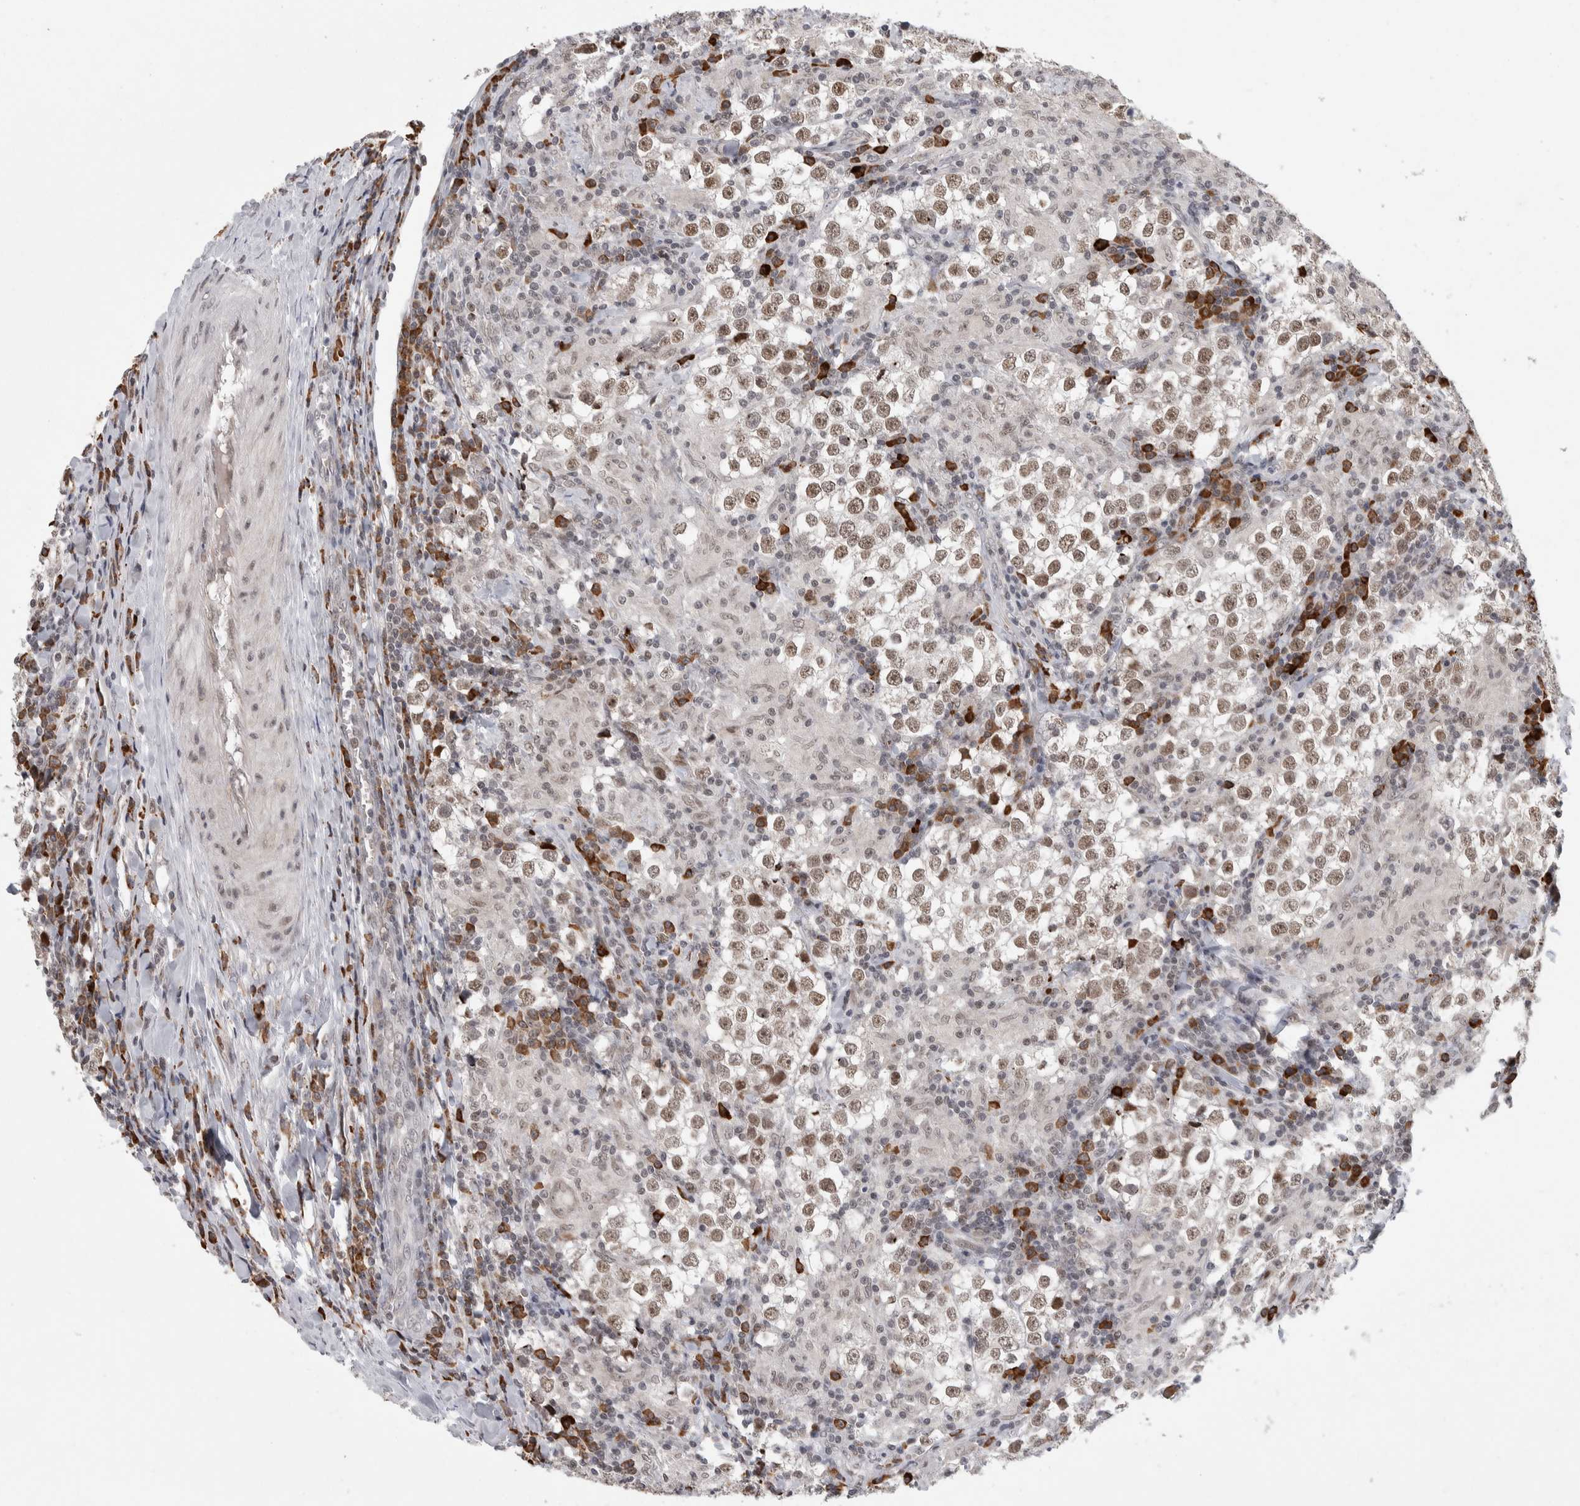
{"staining": {"intensity": "moderate", "quantity": ">75%", "location": "nuclear"}, "tissue": "testis cancer", "cell_type": "Tumor cells", "image_type": "cancer", "snomed": [{"axis": "morphology", "description": "Seminoma, NOS"}, {"axis": "morphology", "description": "Carcinoma, Embryonal, NOS"}, {"axis": "topography", "description": "Testis"}], "caption": "A high-resolution micrograph shows immunohistochemistry (IHC) staining of seminoma (testis), which shows moderate nuclear expression in about >75% of tumor cells.", "gene": "ZNF592", "patient": {"sex": "male", "age": 36}}